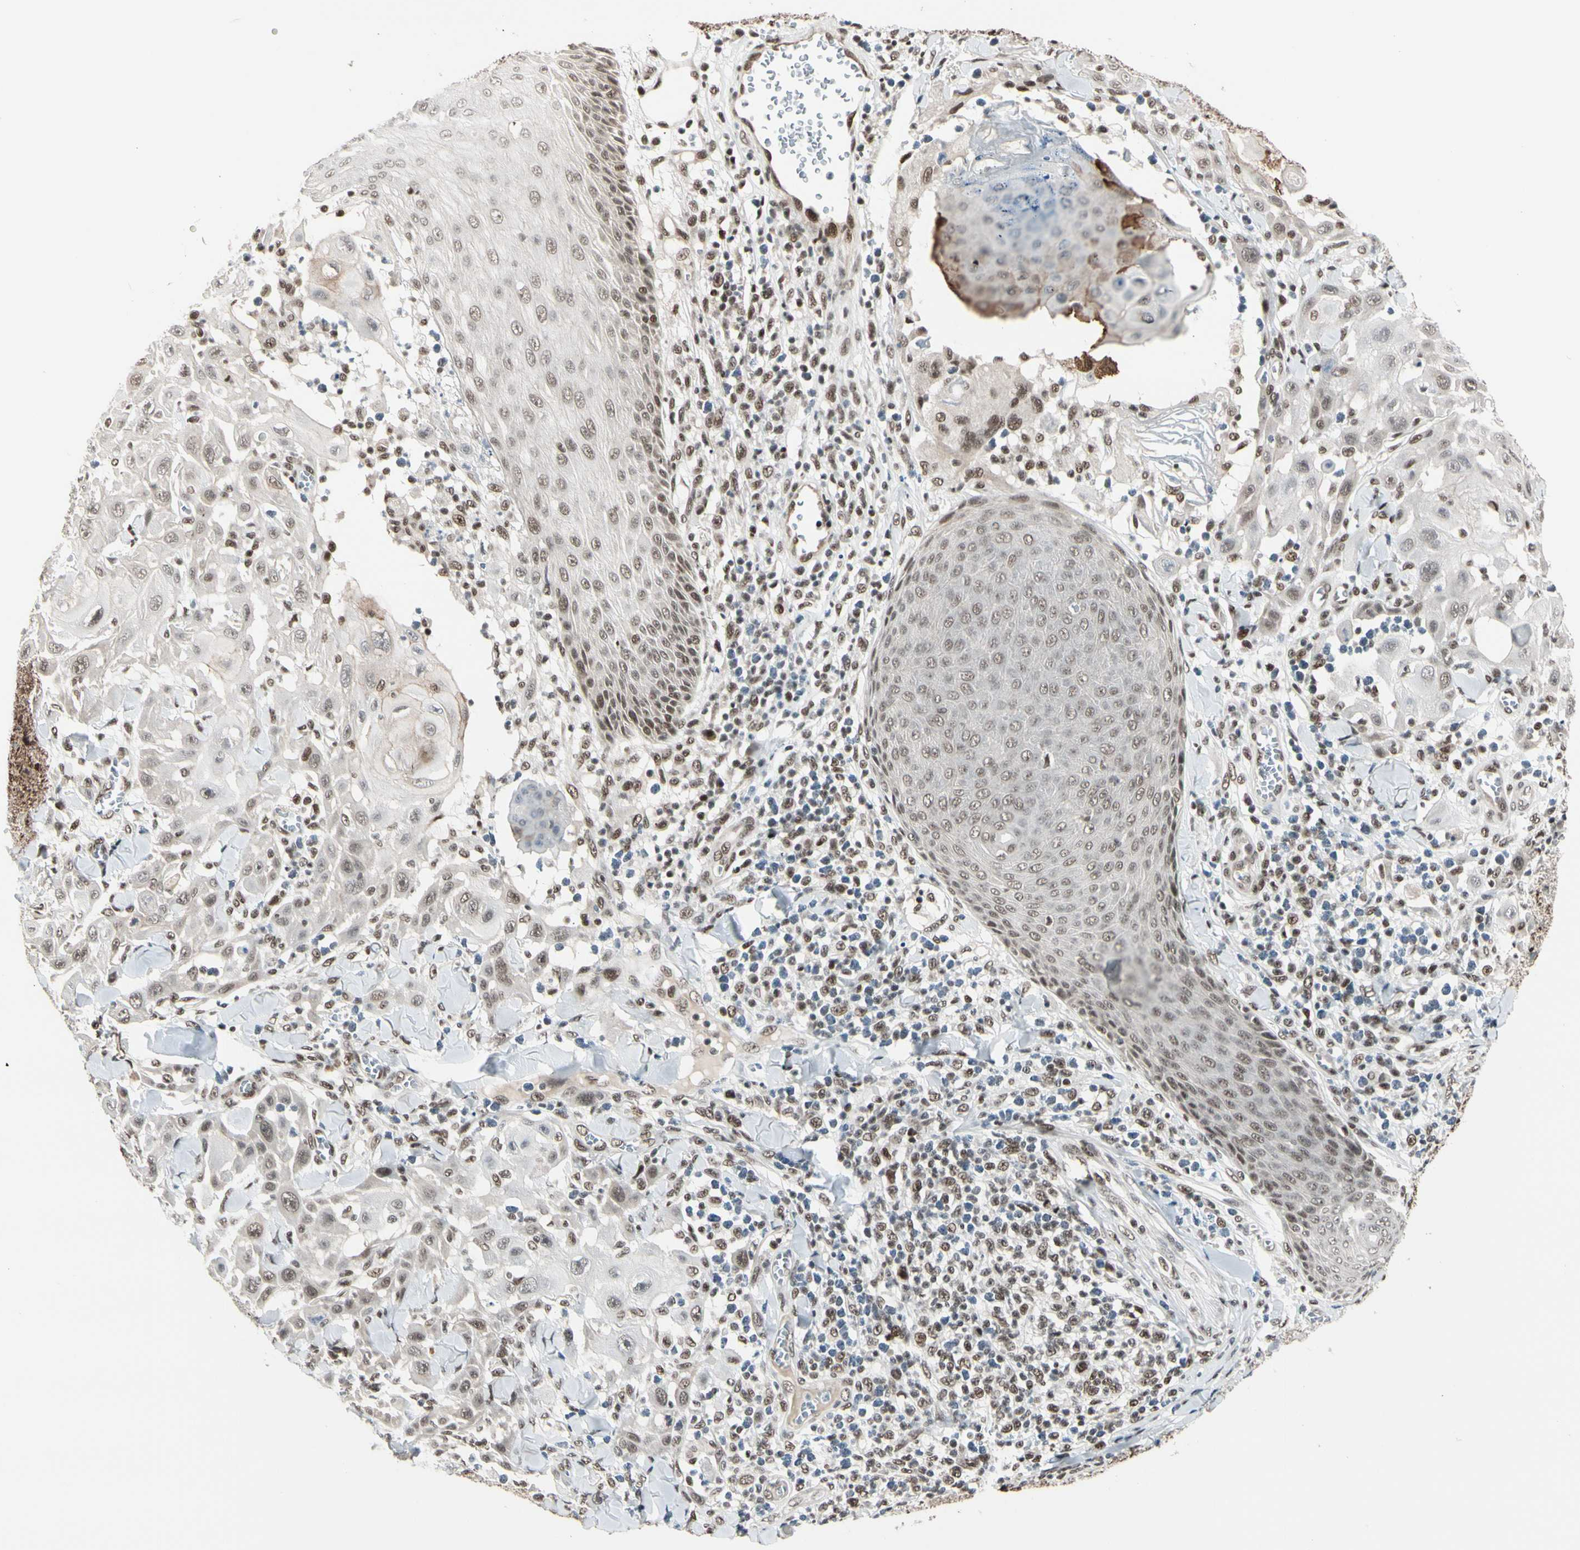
{"staining": {"intensity": "weak", "quantity": ">75%", "location": "nuclear"}, "tissue": "skin cancer", "cell_type": "Tumor cells", "image_type": "cancer", "snomed": [{"axis": "morphology", "description": "Squamous cell carcinoma, NOS"}, {"axis": "topography", "description": "Skin"}], "caption": "Weak nuclear positivity for a protein is identified in approximately >75% of tumor cells of skin cancer using immunohistochemistry (IHC).", "gene": "CHAMP1", "patient": {"sex": "male", "age": 24}}